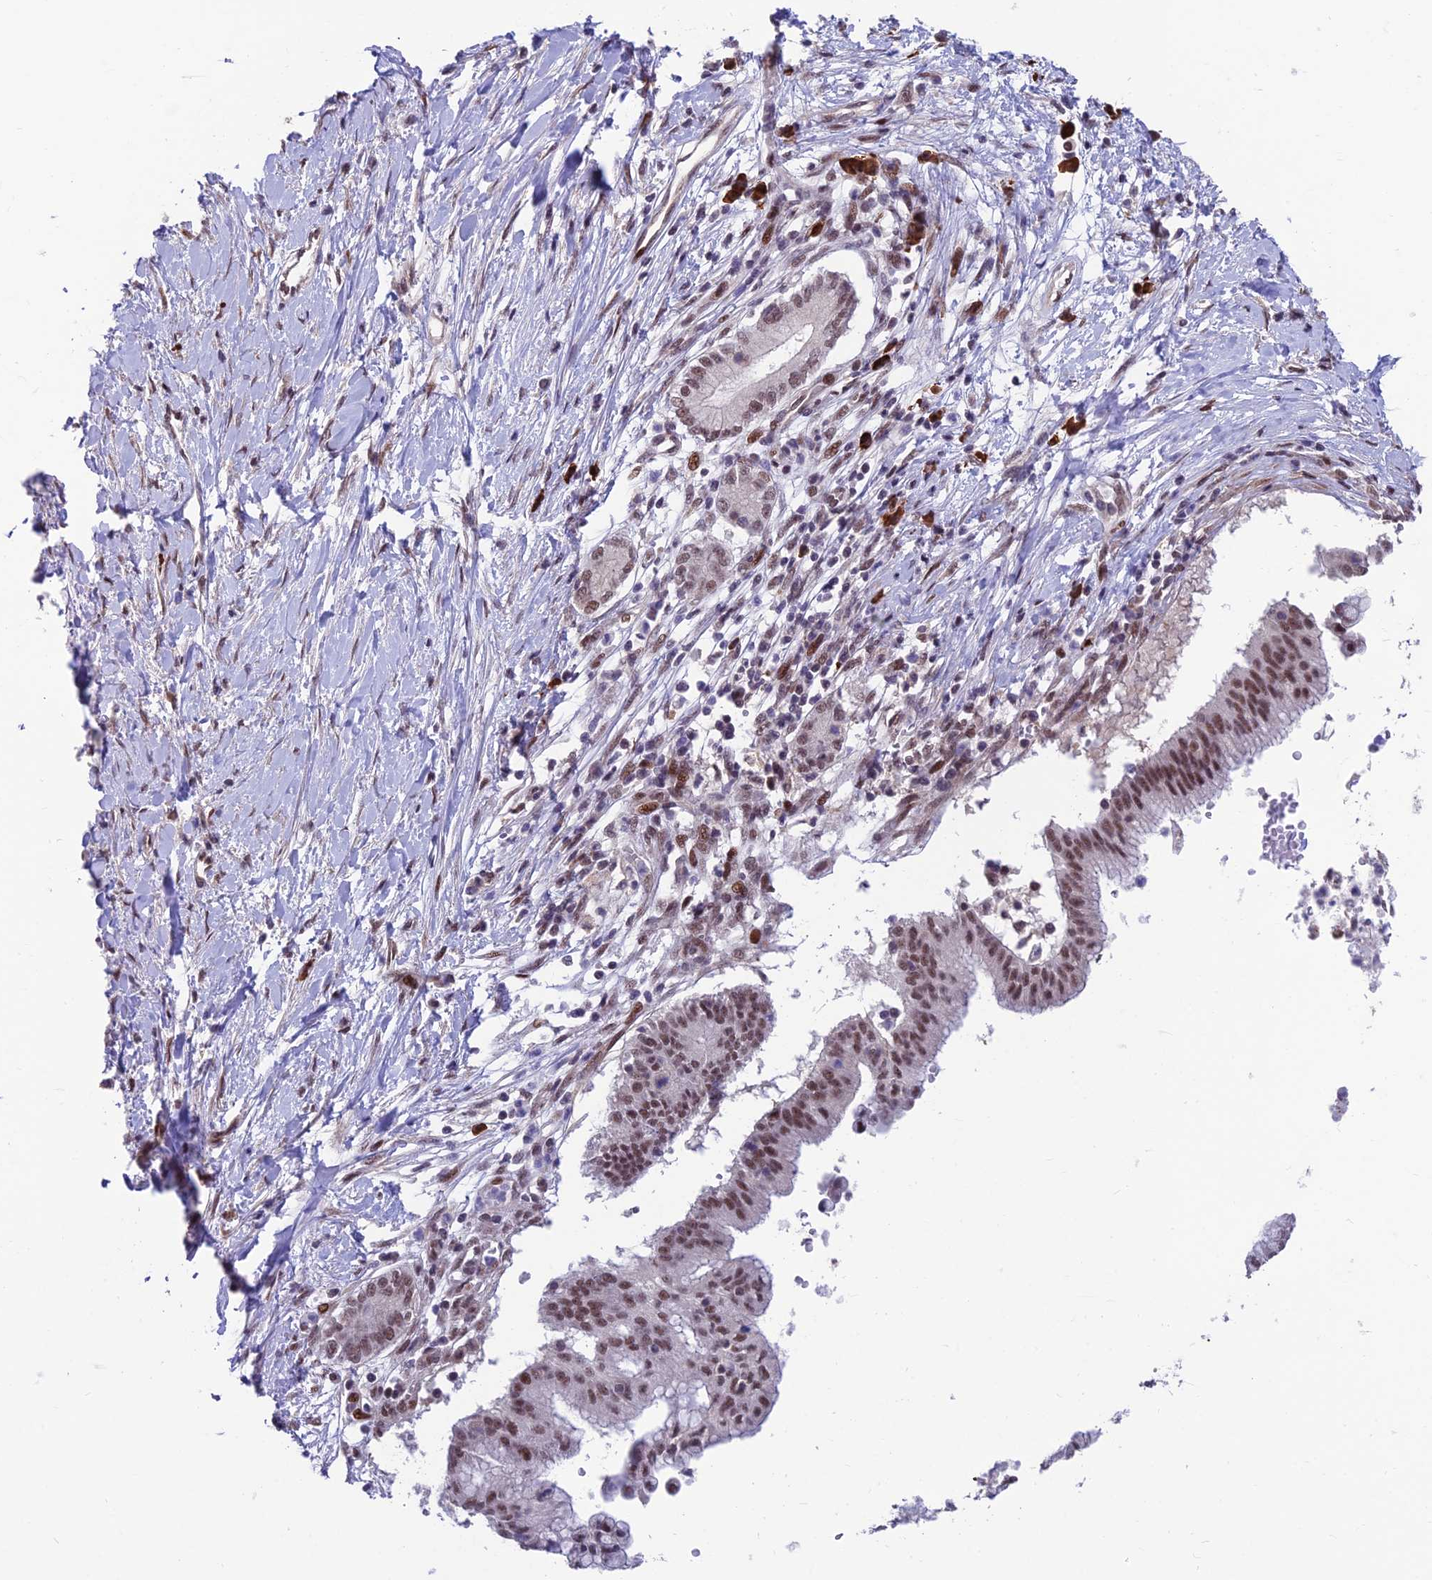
{"staining": {"intensity": "moderate", "quantity": ">75%", "location": "nuclear"}, "tissue": "pancreatic cancer", "cell_type": "Tumor cells", "image_type": "cancer", "snomed": [{"axis": "morphology", "description": "Adenocarcinoma, NOS"}, {"axis": "topography", "description": "Pancreas"}], "caption": "An image of human pancreatic cancer (adenocarcinoma) stained for a protein shows moderate nuclear brown staining in tumor cells.", "gene": "KIAA1191", "patient": {"sex": "male", "age": 68}}